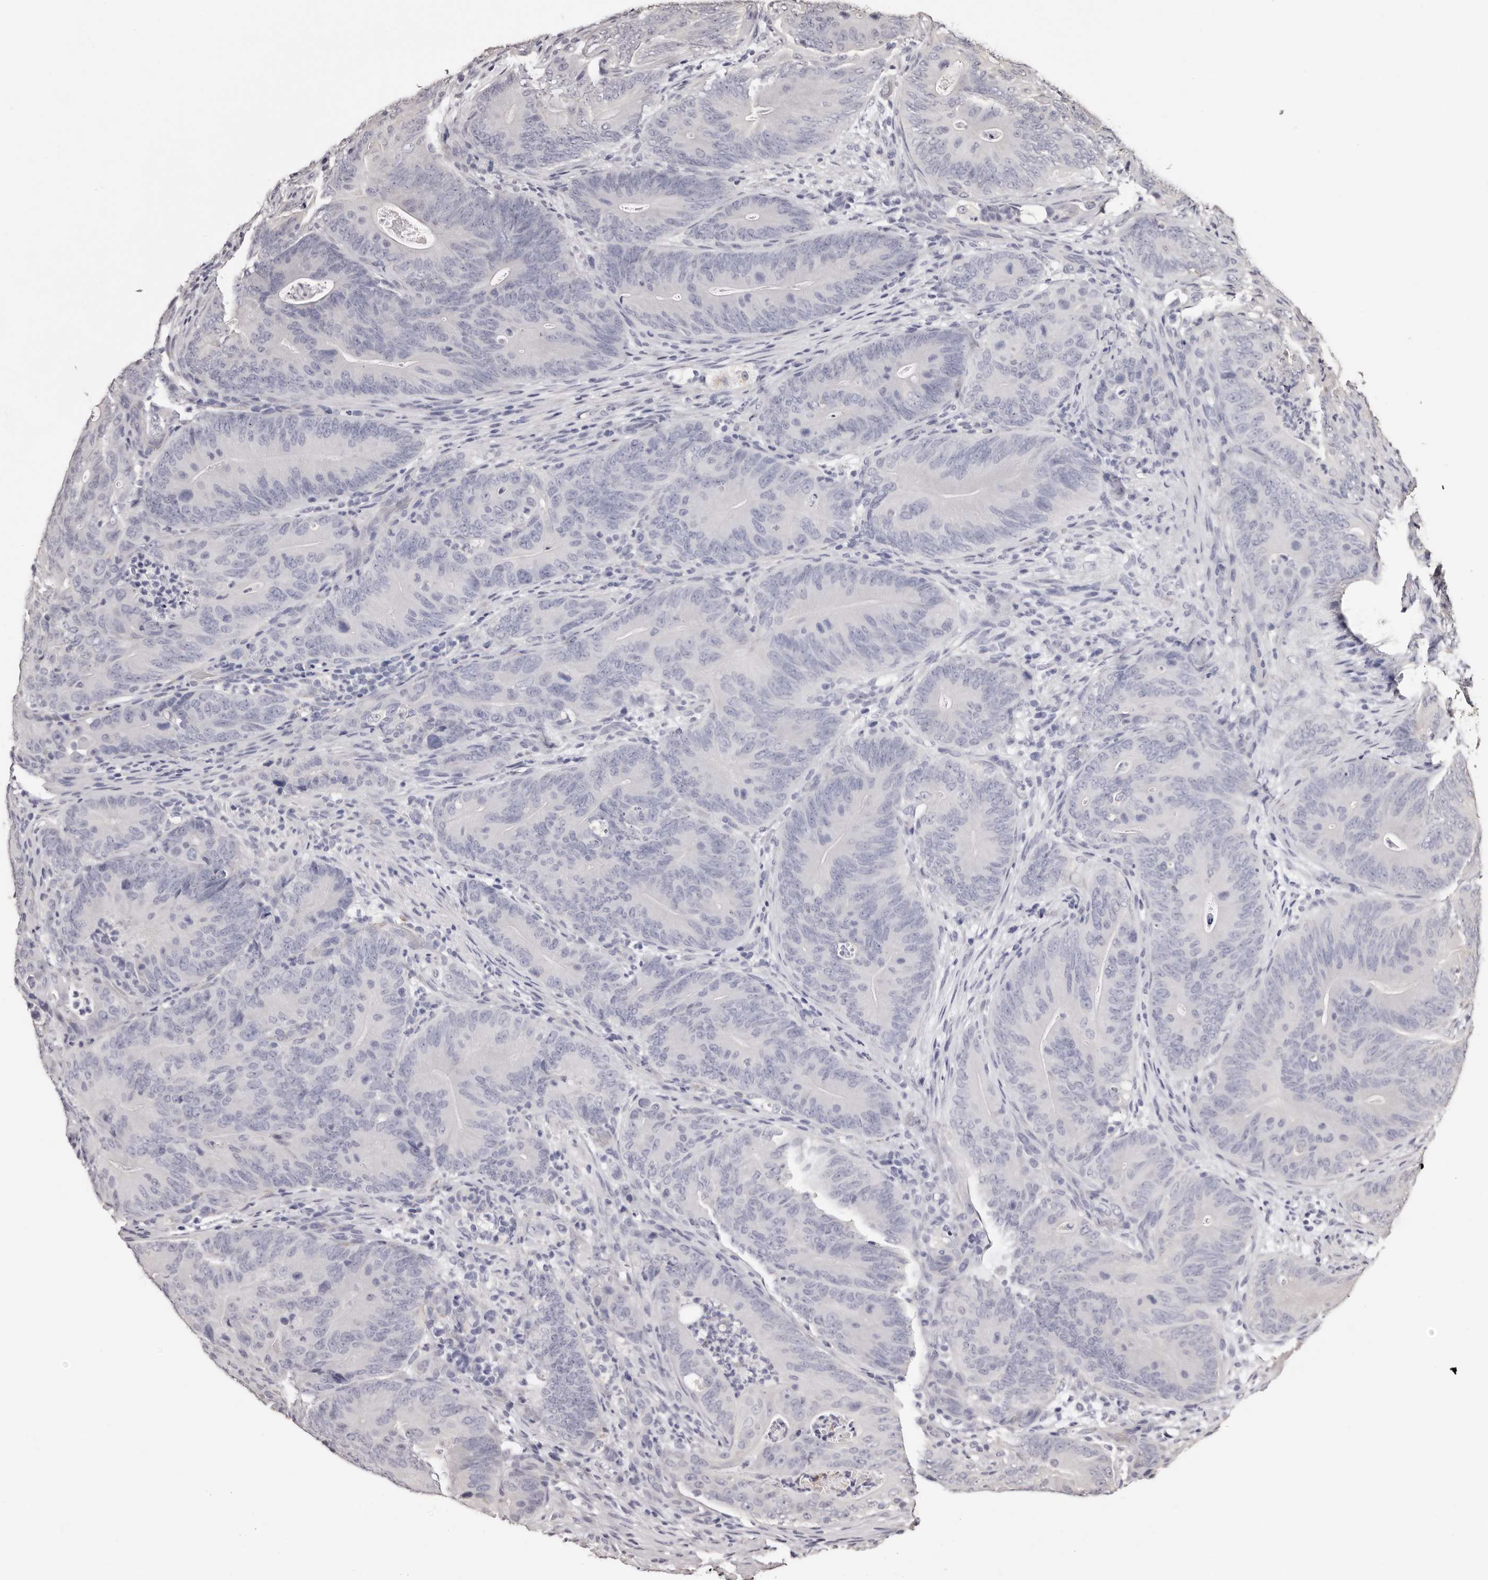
{"staining": {"intensity": "negative", "quantity": "none", "location": "none"}, "tissue": "colorectal cancer", "cell_type": "Tumor cells", "image_type": "cancer", "snomed": [{"axis": "morphology", "description": "Normal tissue, NOS"}, {"axis": "topography", "description": "Colon"}], "caption": "A high-resolution photomicrograph shows immunohistochemistry (IHC) staining of colorectal cancer, which displays no significant positivity in tumor cells.", "gene": "ETNK1", "patient": {"sex": "female", "age": 82}}